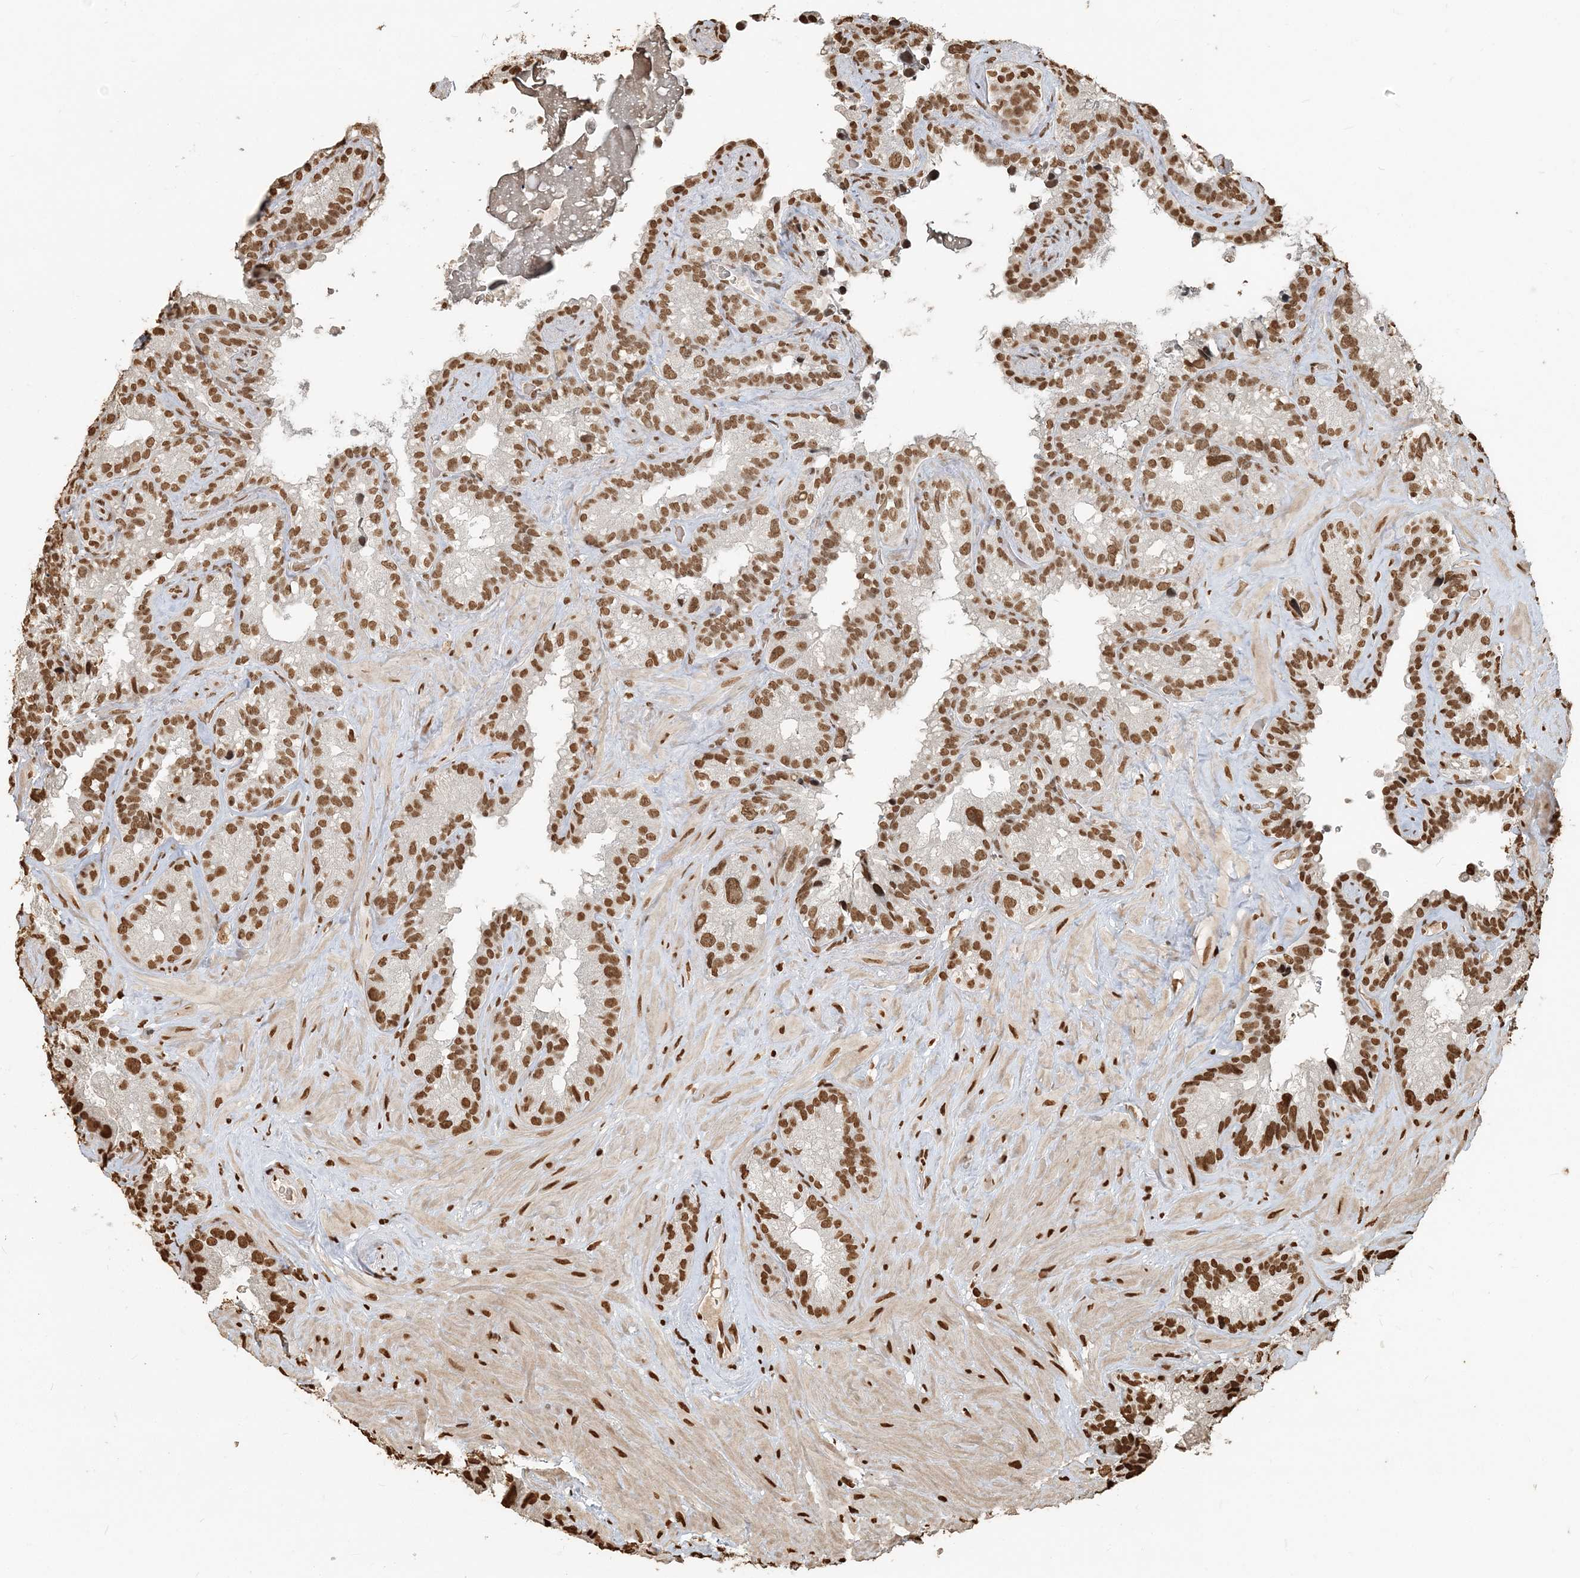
{"staining": {"intensity": "strong", "quantity": ">75%", "location": "nuclear"}, "tissue": "seminal vesicle", "cell_type": "Glandular cells", "image_type": "normal", "snomed": [{"axis": "morphology", "description": "Normal tissue, NOS"}, {"axis": "topography", "description": "Prostate"}, {"axis": "topography", "description": "Seminal veicle"}], "caption": "IHC of unremarkable seminal vesicle exhibits high levels of strong nuclear staining in approximately >75% of glandular cells.", "gene": "H3", "patient": {"sex": "male", "age": 68}}